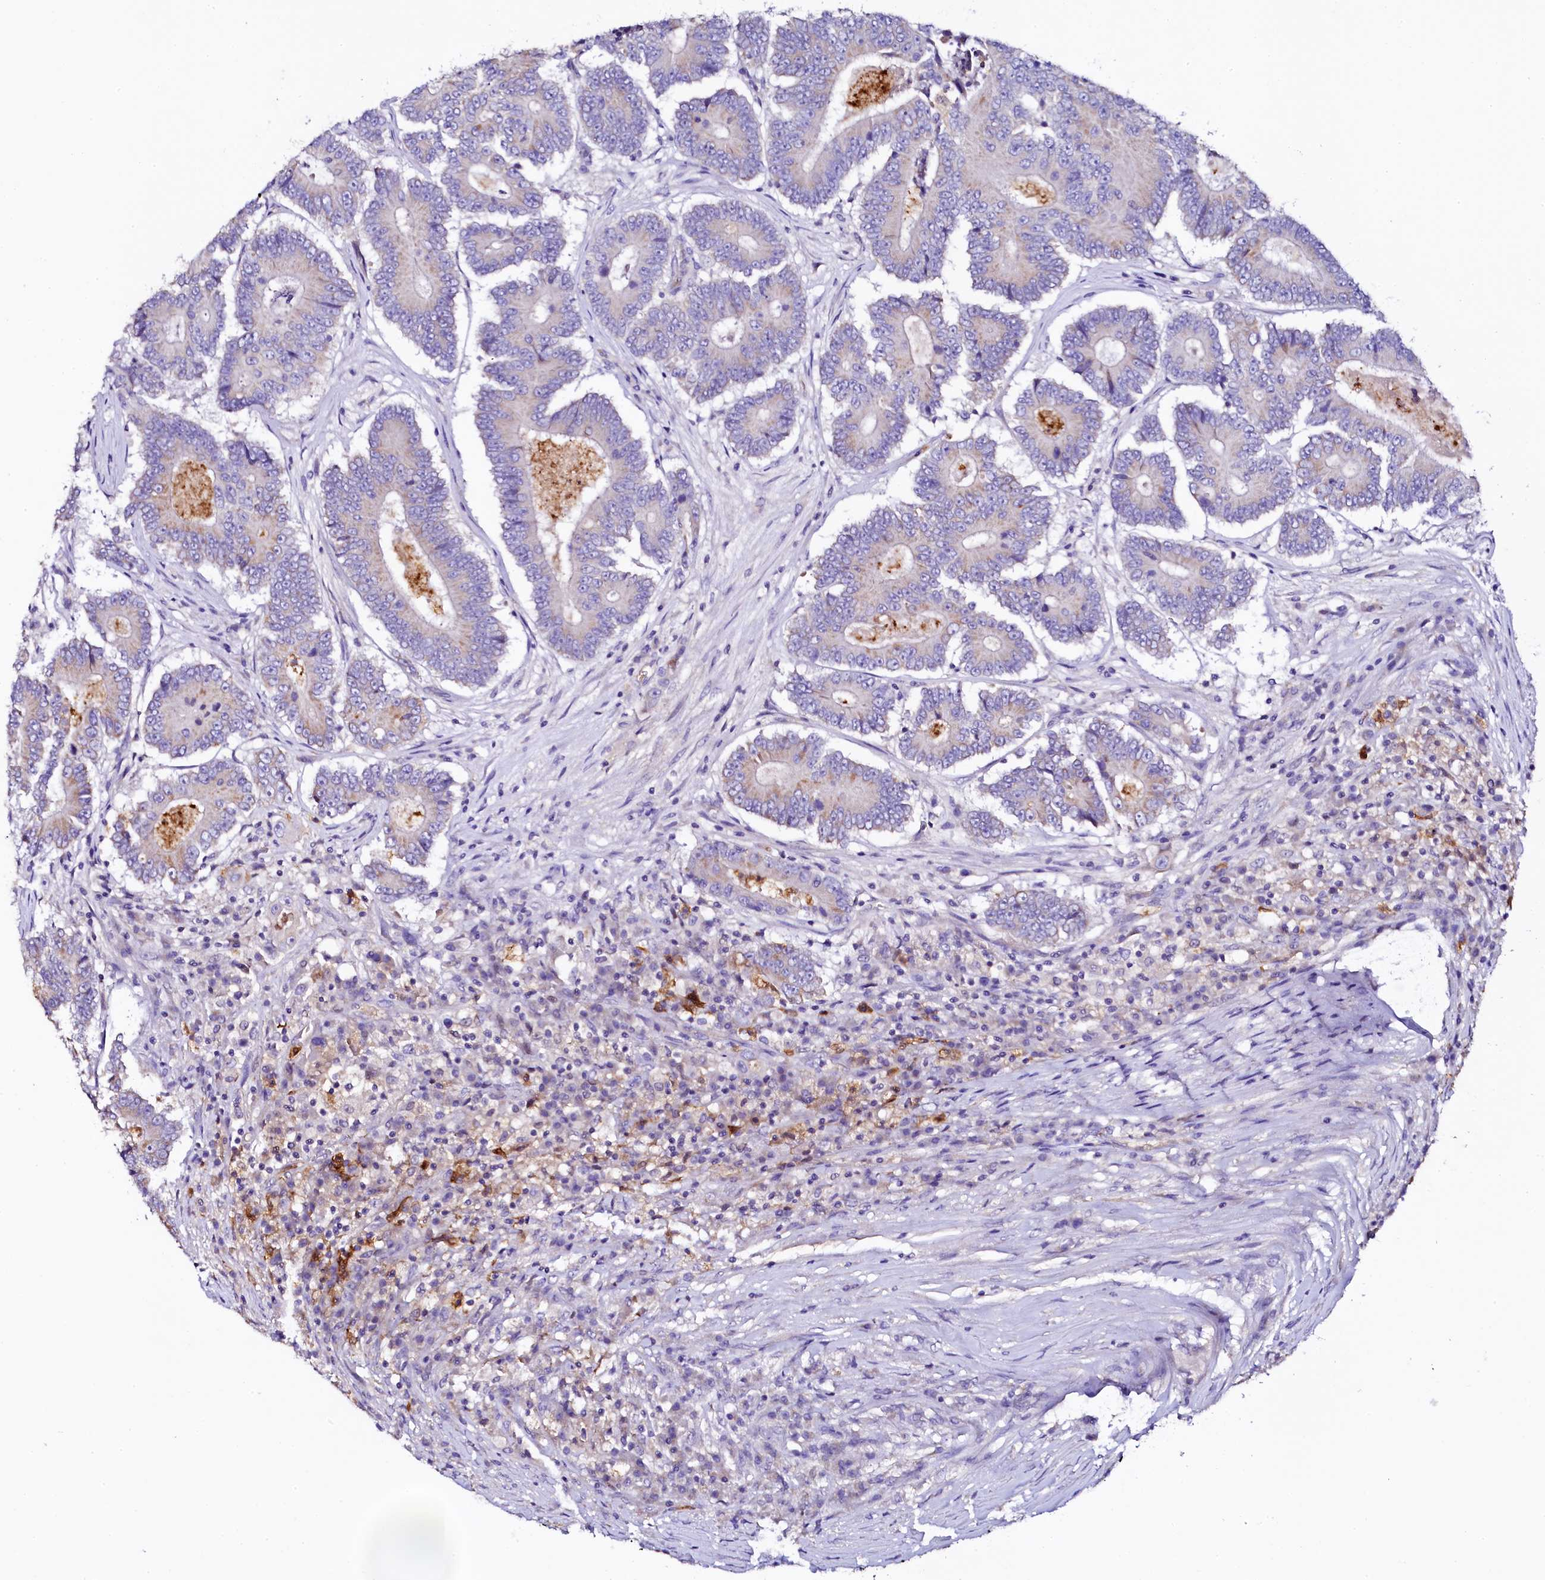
{"staining": {"intensity": "negative", "quantity": "none", "location": "none"}, "tissue": "colorectal cancer", "cell_type": "Tumor cells", "image_type": "cancer", "snomed": [{"axis": "morphology", "description": "Adenocarcinoma, NOS"}, {"axis": "topography", "description": "Colon"}], "caption": "Human colorectal adenocarcinoma stained for a protein using immunohistochemistry exhibits no staining in tumor cells.", "gene": "NAA16", "patient": {"sex": "male", "age": 83}}